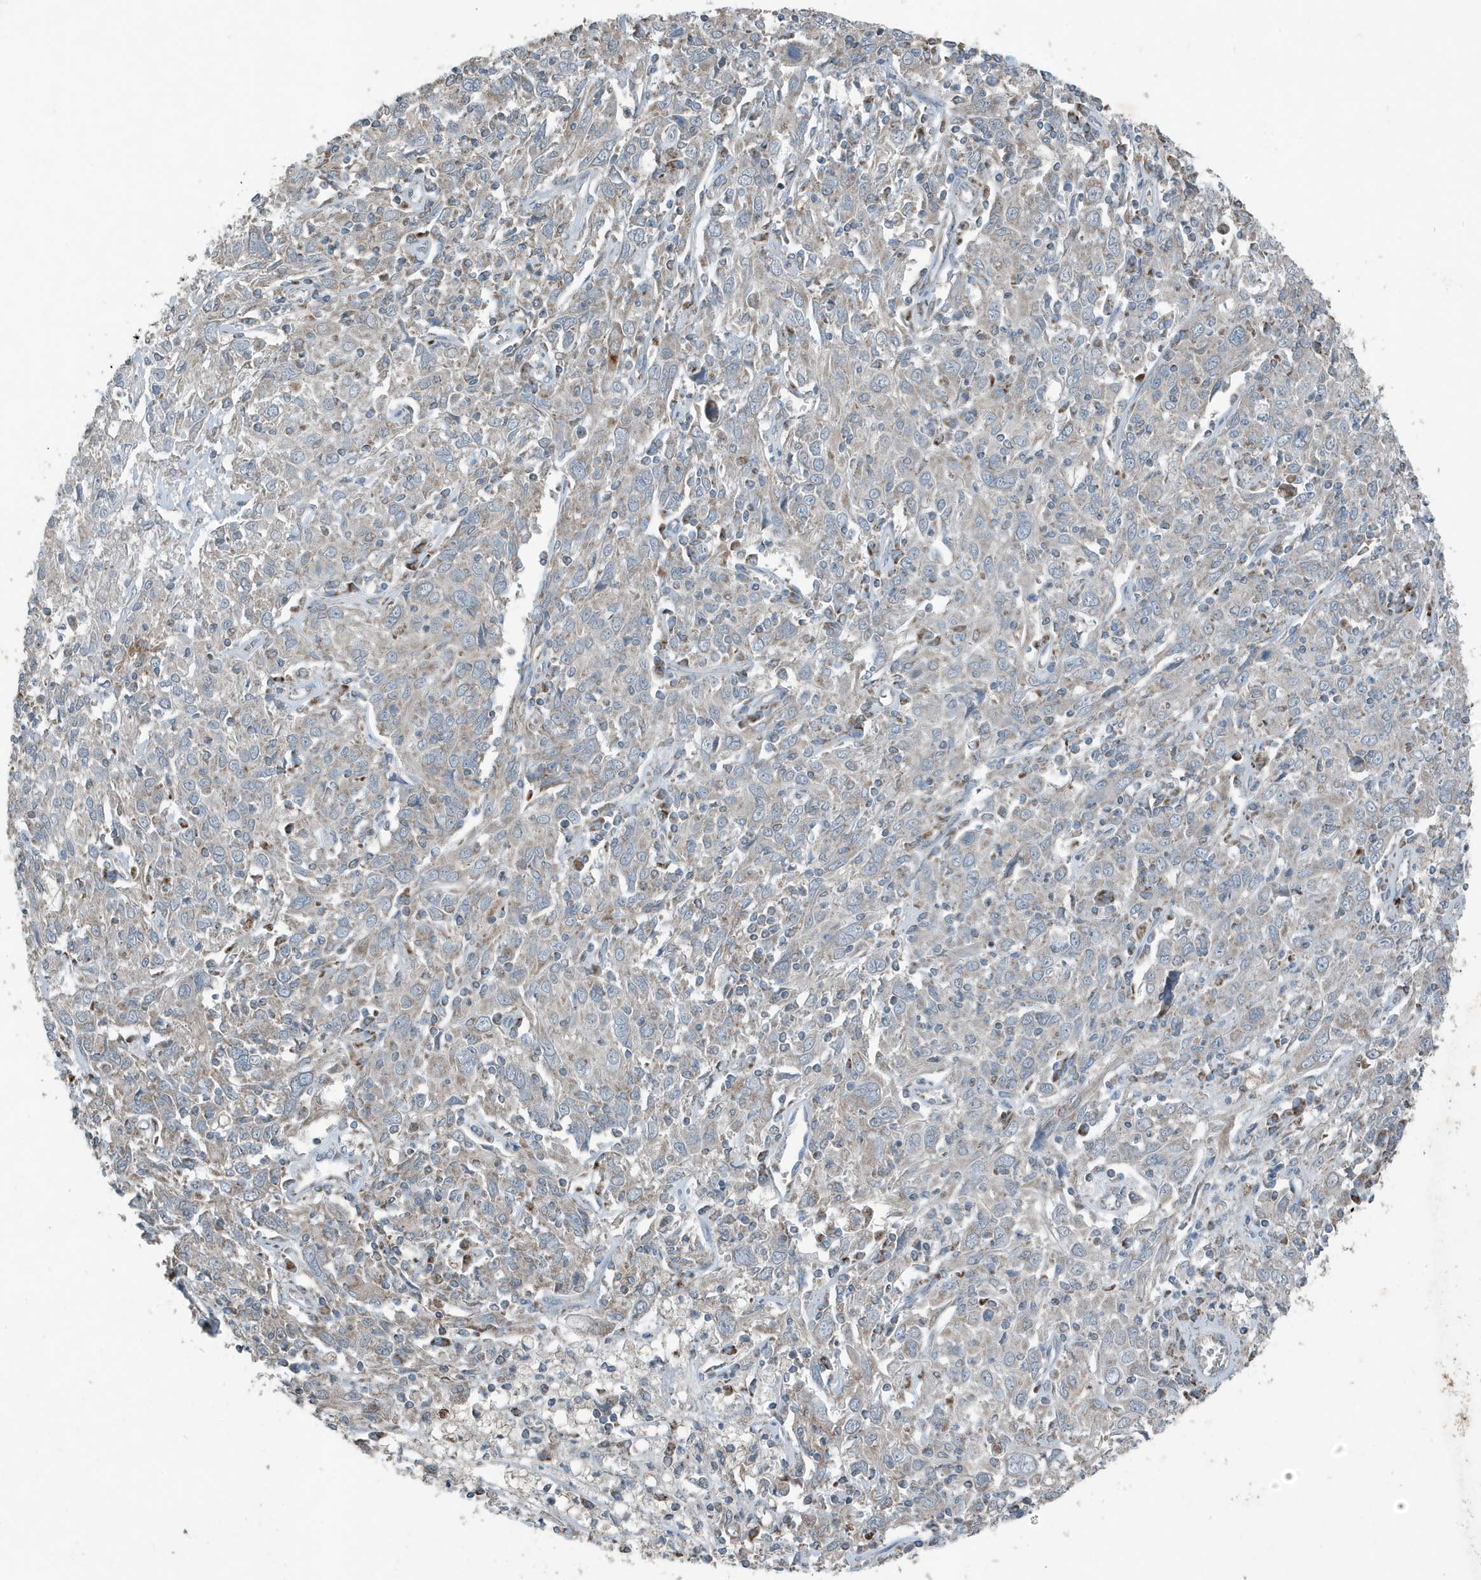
{"staining": {"intensity": "weak", "quantity": "<25%", "location": "cytoplasmic/membranous"}, "tissue": "cervical cancer", "cell_type": "Tumor cells", "image_type": "cancer", "snomed": [{"axis": "morphology", "description": "Squamous cell carcinoma, NOS"}, {"axis": "topography", "description": "Cervix"}], "caption": "High magnification brightfield microscopy of cervical cancer (squamous cell carcinoma) stained with DAB (brown) and counterstained with hematoxylin (blue): tumor cells show no significant staining.", "gene": "MT-CYB", "patient": {"sex": "female", "age": 46}}